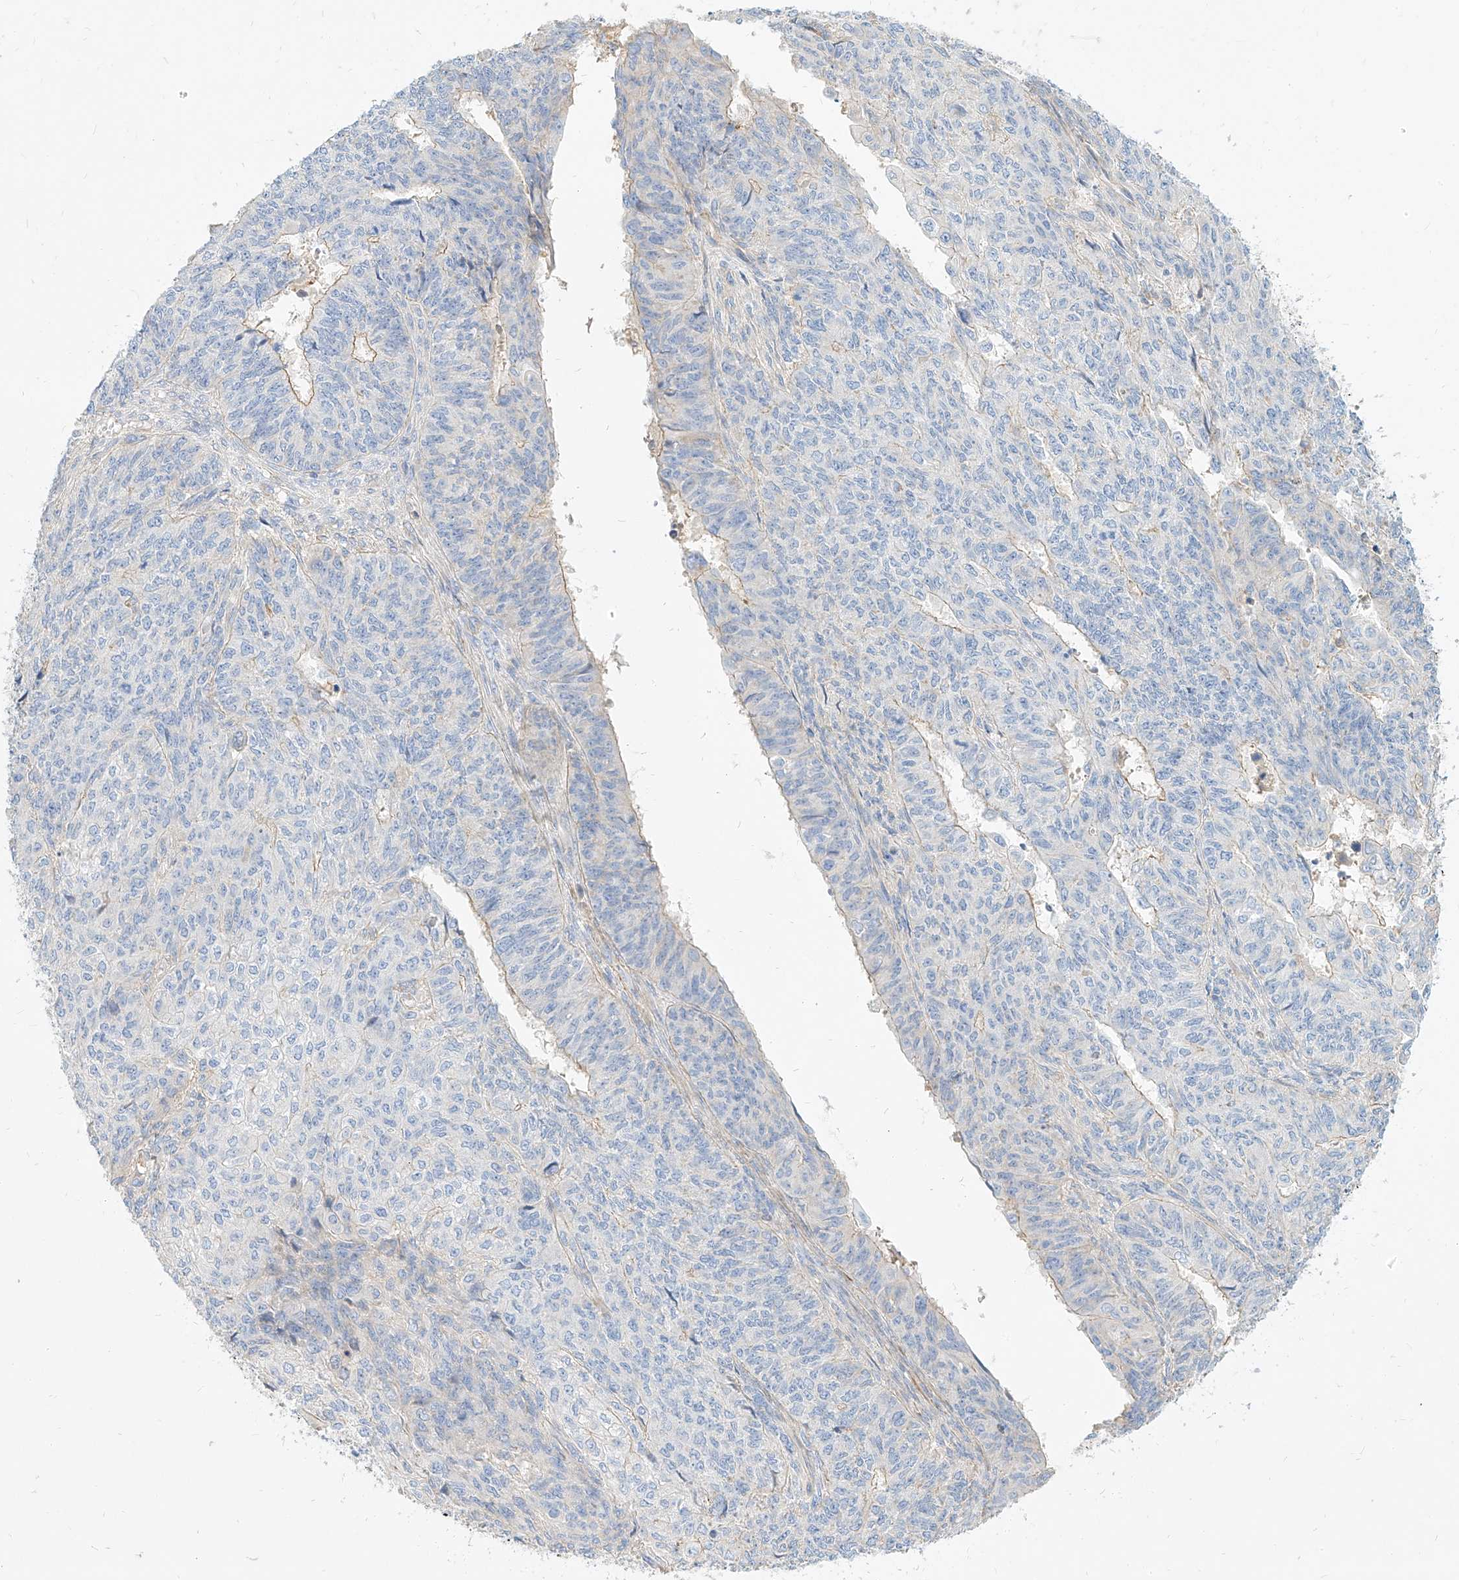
{"staining": {"intensity": "negative", "quantity": "none", "location": "none"}, "tissue": "endometrial cancer", "cell_type": "Tumor cells", "image_type": "cancer", "snomed": [{"axis": "morphology", "description": "Adenocarcinoma, NOS"}, {"axis": "topography", "description": "Endometrium"}], "caption": "An immunohistochemistry photomicrograph of endometrial cancer is shown. There is no staining in tumor cells of endometrial cancer. (DAB (3,3'-diaminobenzidine) immunohistochemistry, high magnification).", "gene": "KCNH5", "patient": {"sex": "female", "age": 32}}